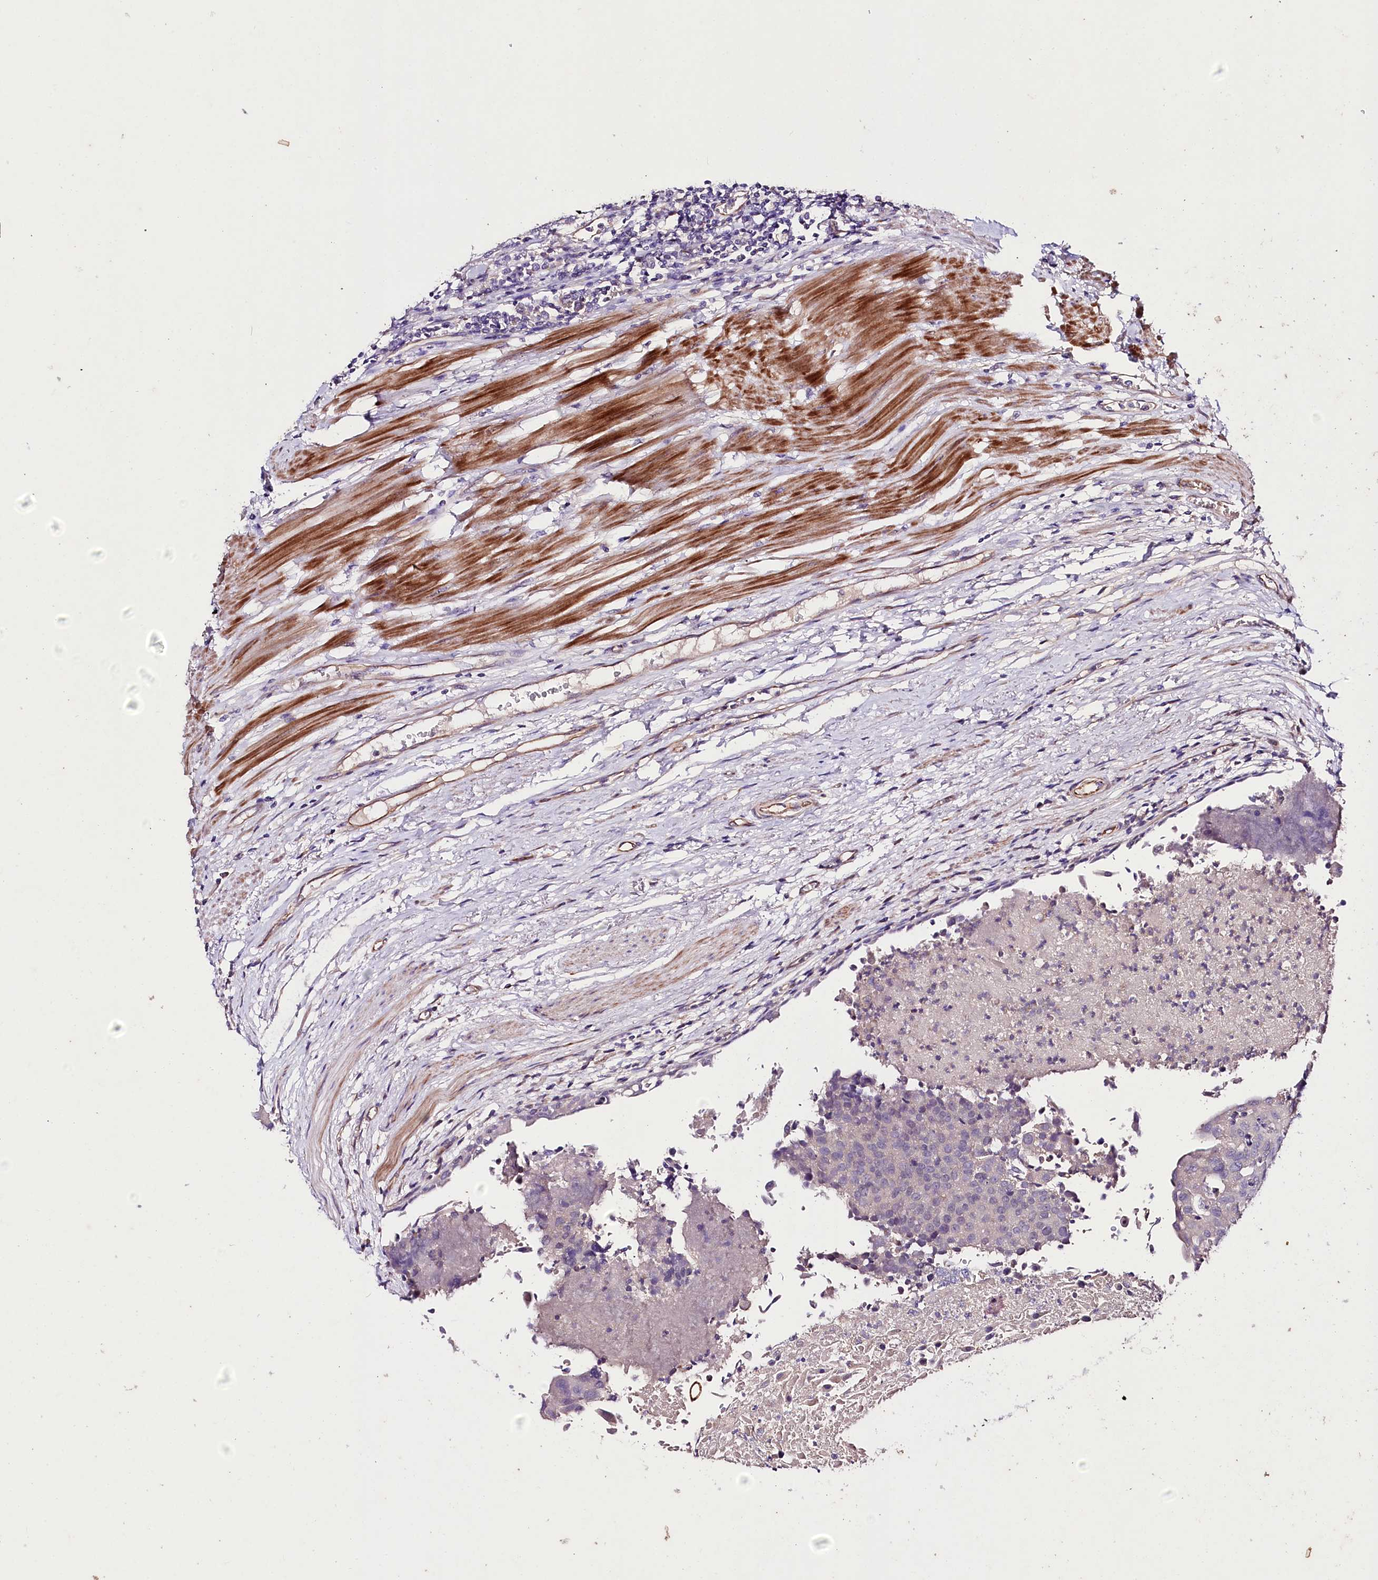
{"staining": {"intensity": "negative", "quantity": "none", "location": "none"}, "tissue": "urothelial cancer", "cell_type": "Tumor cells", "image_type": "cancer", "snomed": [{"axis": "morphology", "description": "Urothelial carcinoma, High grade"}, {"axis": "topography", "description": "Urinary bladder"}], "caption": "There is no significant staining in tumor cells of high-grade urothelial carcinoma.", "gene": "SLC7A1", "patient": {"sex": "female", "age": 85}}